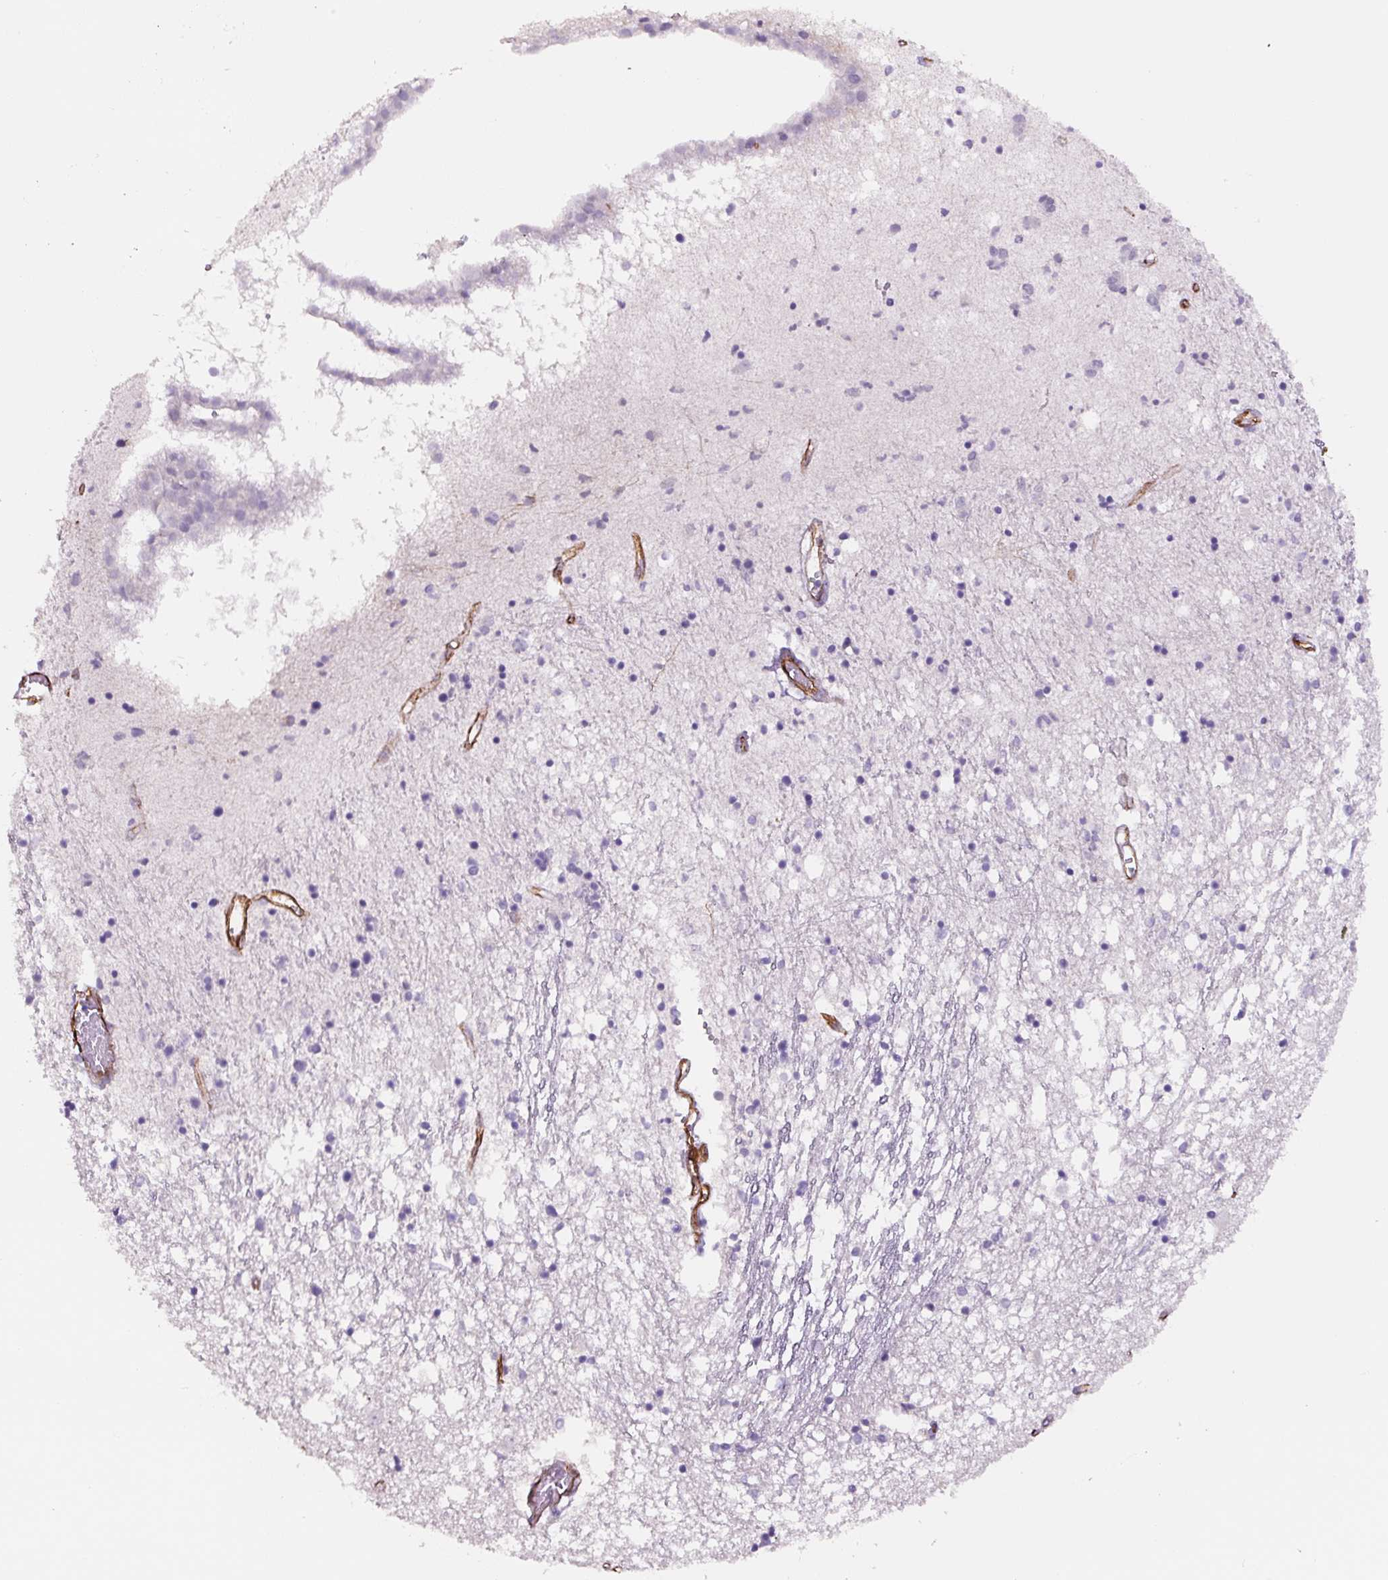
{"staining": {"intensity": "negative", "quantity": "none", "location": "none"}, "tissue": "caudate", "cell_type": "Glial cells", "image_type": "normal", "snomed": [{"axis": "morphology", "description": "Normal tissue, NOS"}, {"axis": "topography", "description": "Lateral ventricle wall"}], "caption": "A photomicrograph of caudate stained for a protein shows no brown staining in glial cells.", "gene": "NES", "patient": {"sex": "male", "age": 70}}